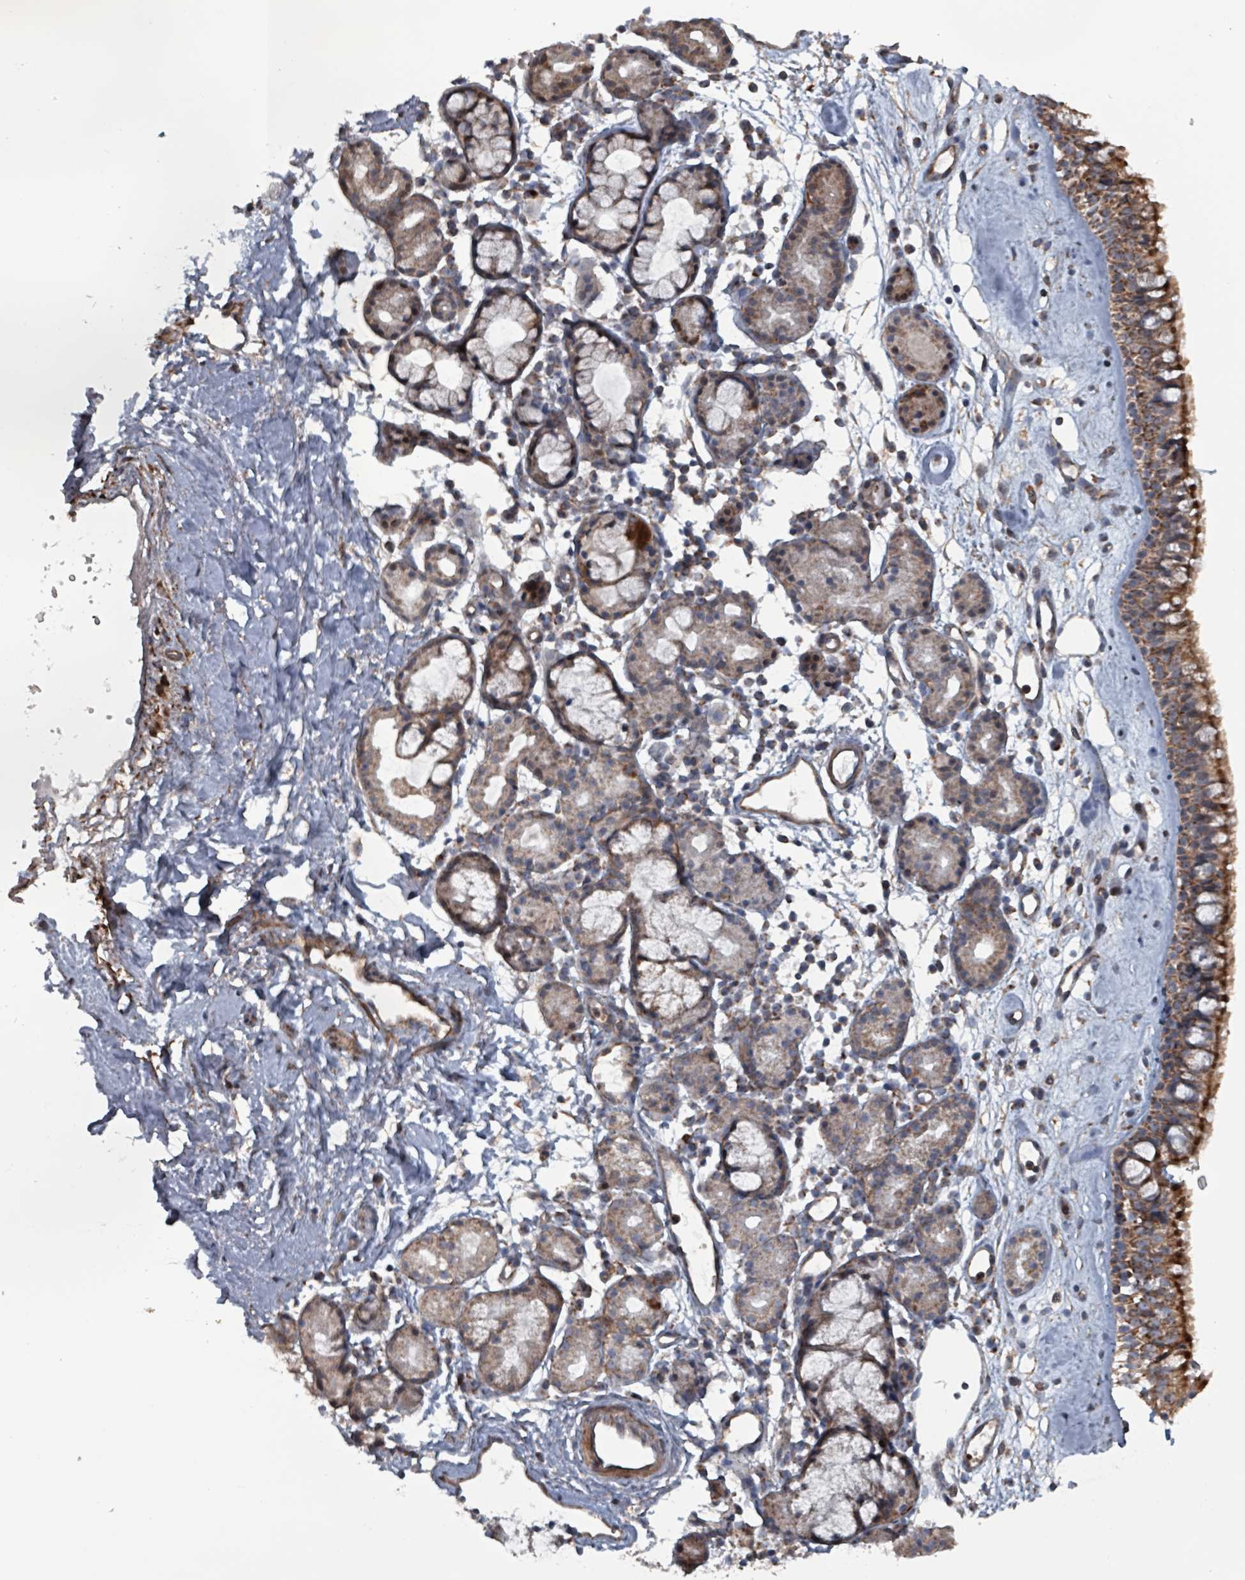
{"staining": {"intensity": "moderate", "quantity": ">75%", "location": "cytoplasmic/membranous"}, "tissue": "nasopharynx", "cell_type": "Respiratory epithelial cells", "image_type": "normal", "snomed": [{"axis": "morphology", "description": "Normal tissue, NOS"}, {"axis": "topography", "description": "Nasopharynx"}], "caption": "Moderate cytoplasmic/membranous staining is present in approximately >75% of respiratory epithelial cells in normal nasopharynx.", "gene": "MRPL4", "patient": {"sex": "male", "age": 82}}